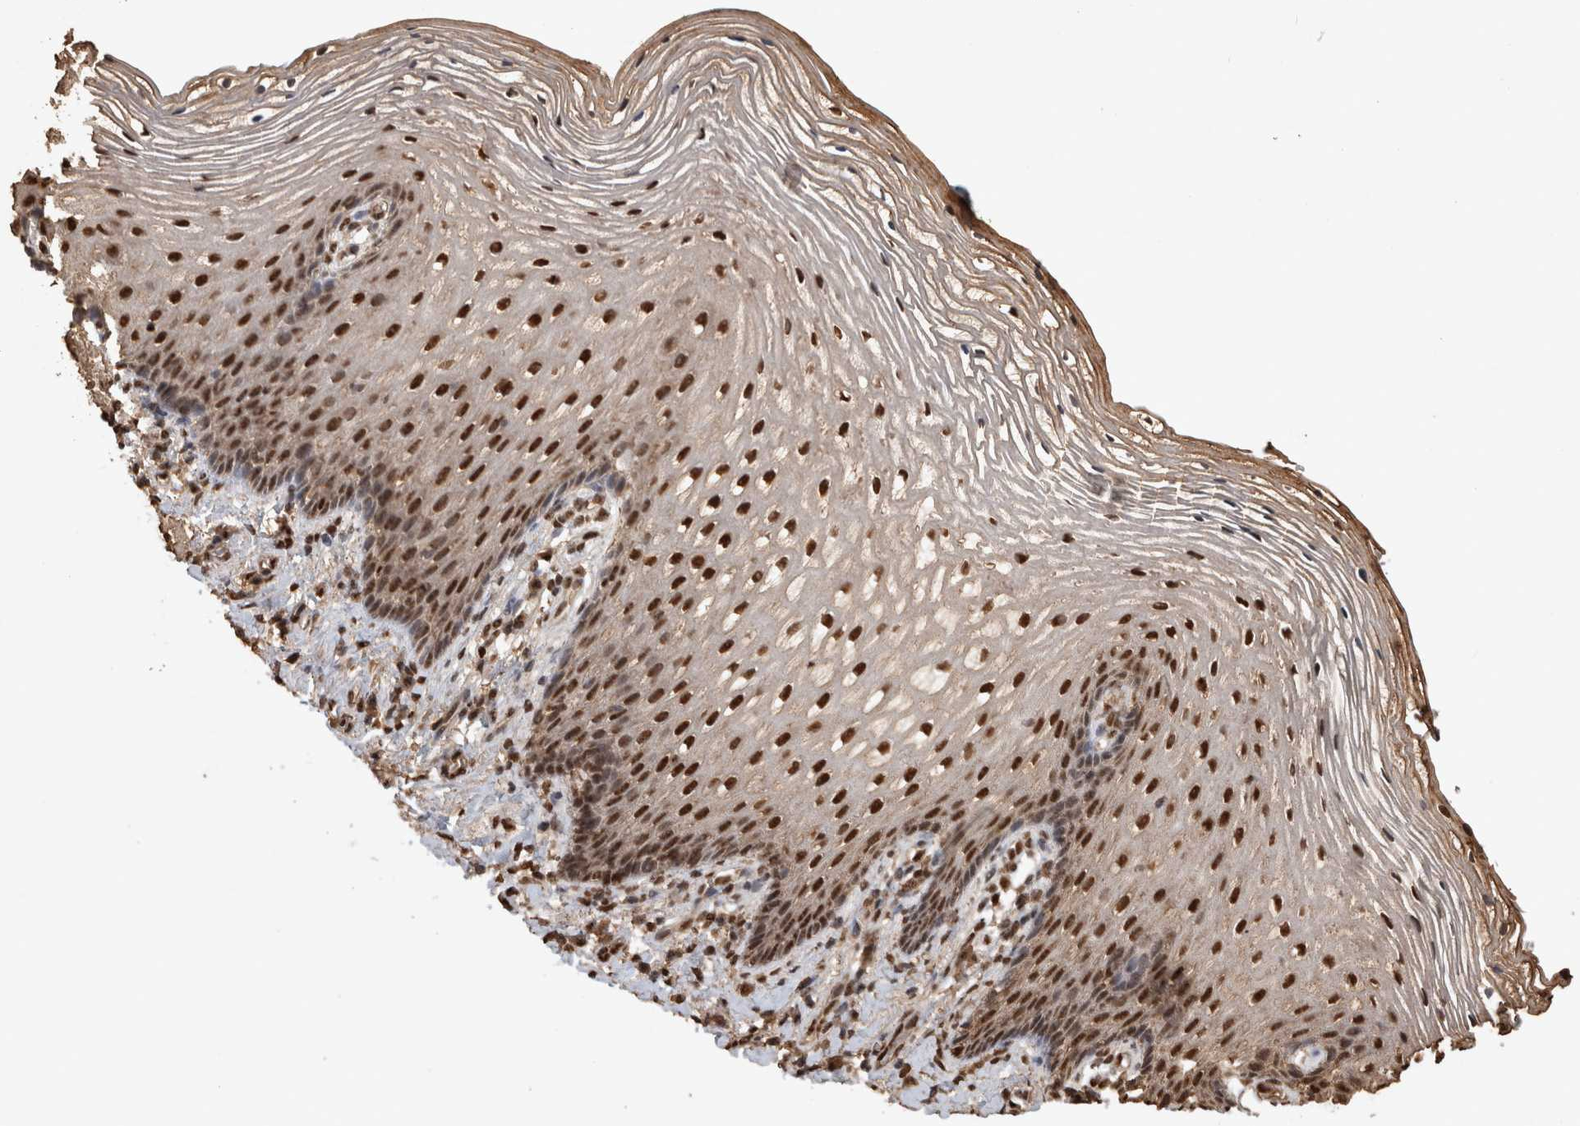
{"staining": {"intensity": "strong", "quantity": ">75%", "location": "nuclear"}, "tissue": "vagina", "cell_type": "Squamous epithelial cells", "image_type": "normal", "snomed": [{"axis": "morphology", "description": "Normal tissue, NOS"}, {"axis": "topography", "description": "Vagina"}], "caption": "Strong nuclear expression for a protein is present in approximately >75% of squamous epithelial cells of normal vagina using immunohistochemistry (IHC).", "gene": "RAD50", "patient": {"sex": "female", "age": 60}}